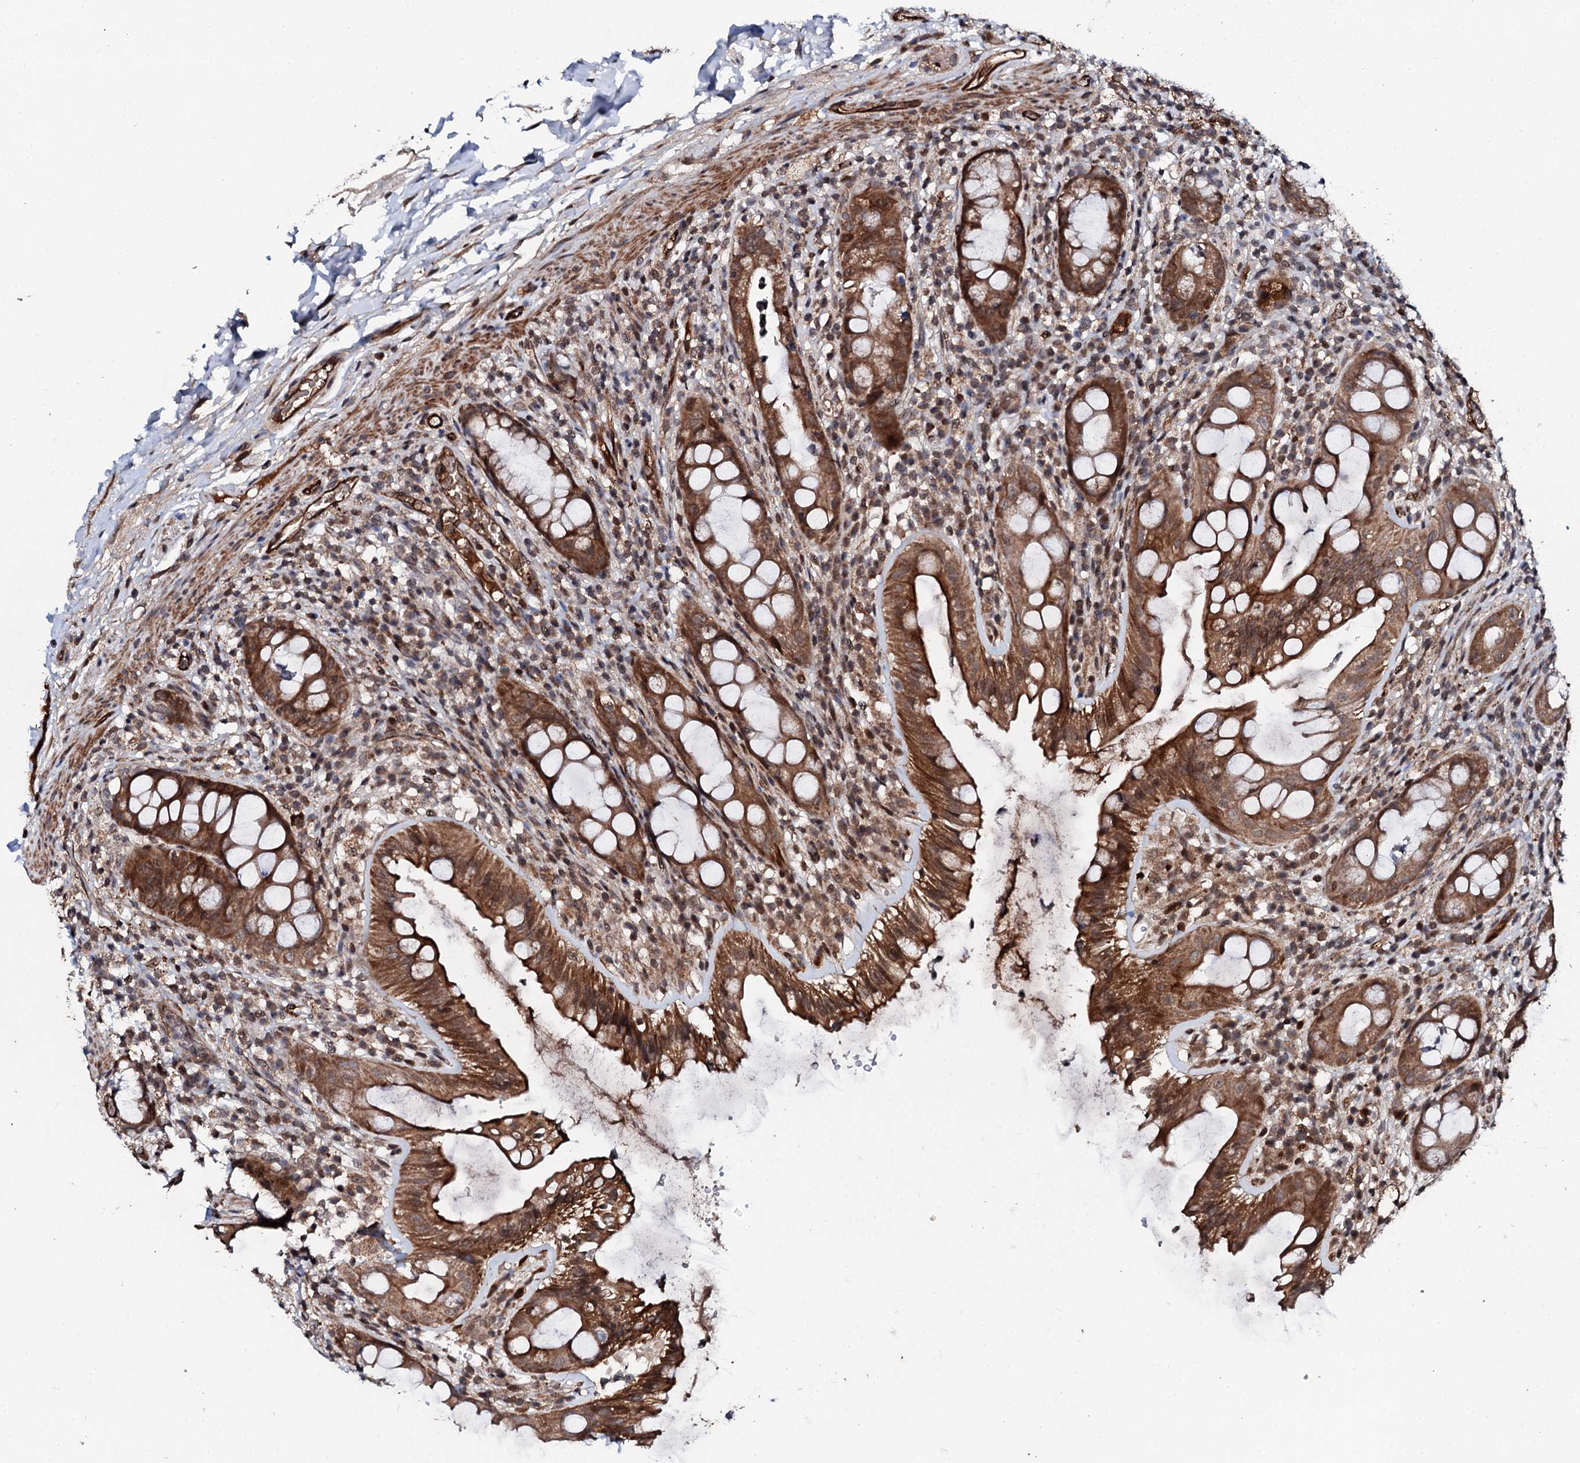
{"staining": {"intensity": "strong", "quantity": ">75%", "location": "cytoplasmic/membranous,nuclear"}, "tissue": "rectum", "cell_type": "Glandular cells", "image_type": "normal", "snomed": [{"axis": "morphology", "description": "Normal tissue, NOS"}, {"axis": "topography", "description": "Rectum"}], "caption": "Protein analysis of normal rectum demonstrates strong cytoplasmic/membranous,nuclear expression in about >75% of glandular cells.", "gene": "FAM111A", "patient": {"sex": "female", "age": 57}}